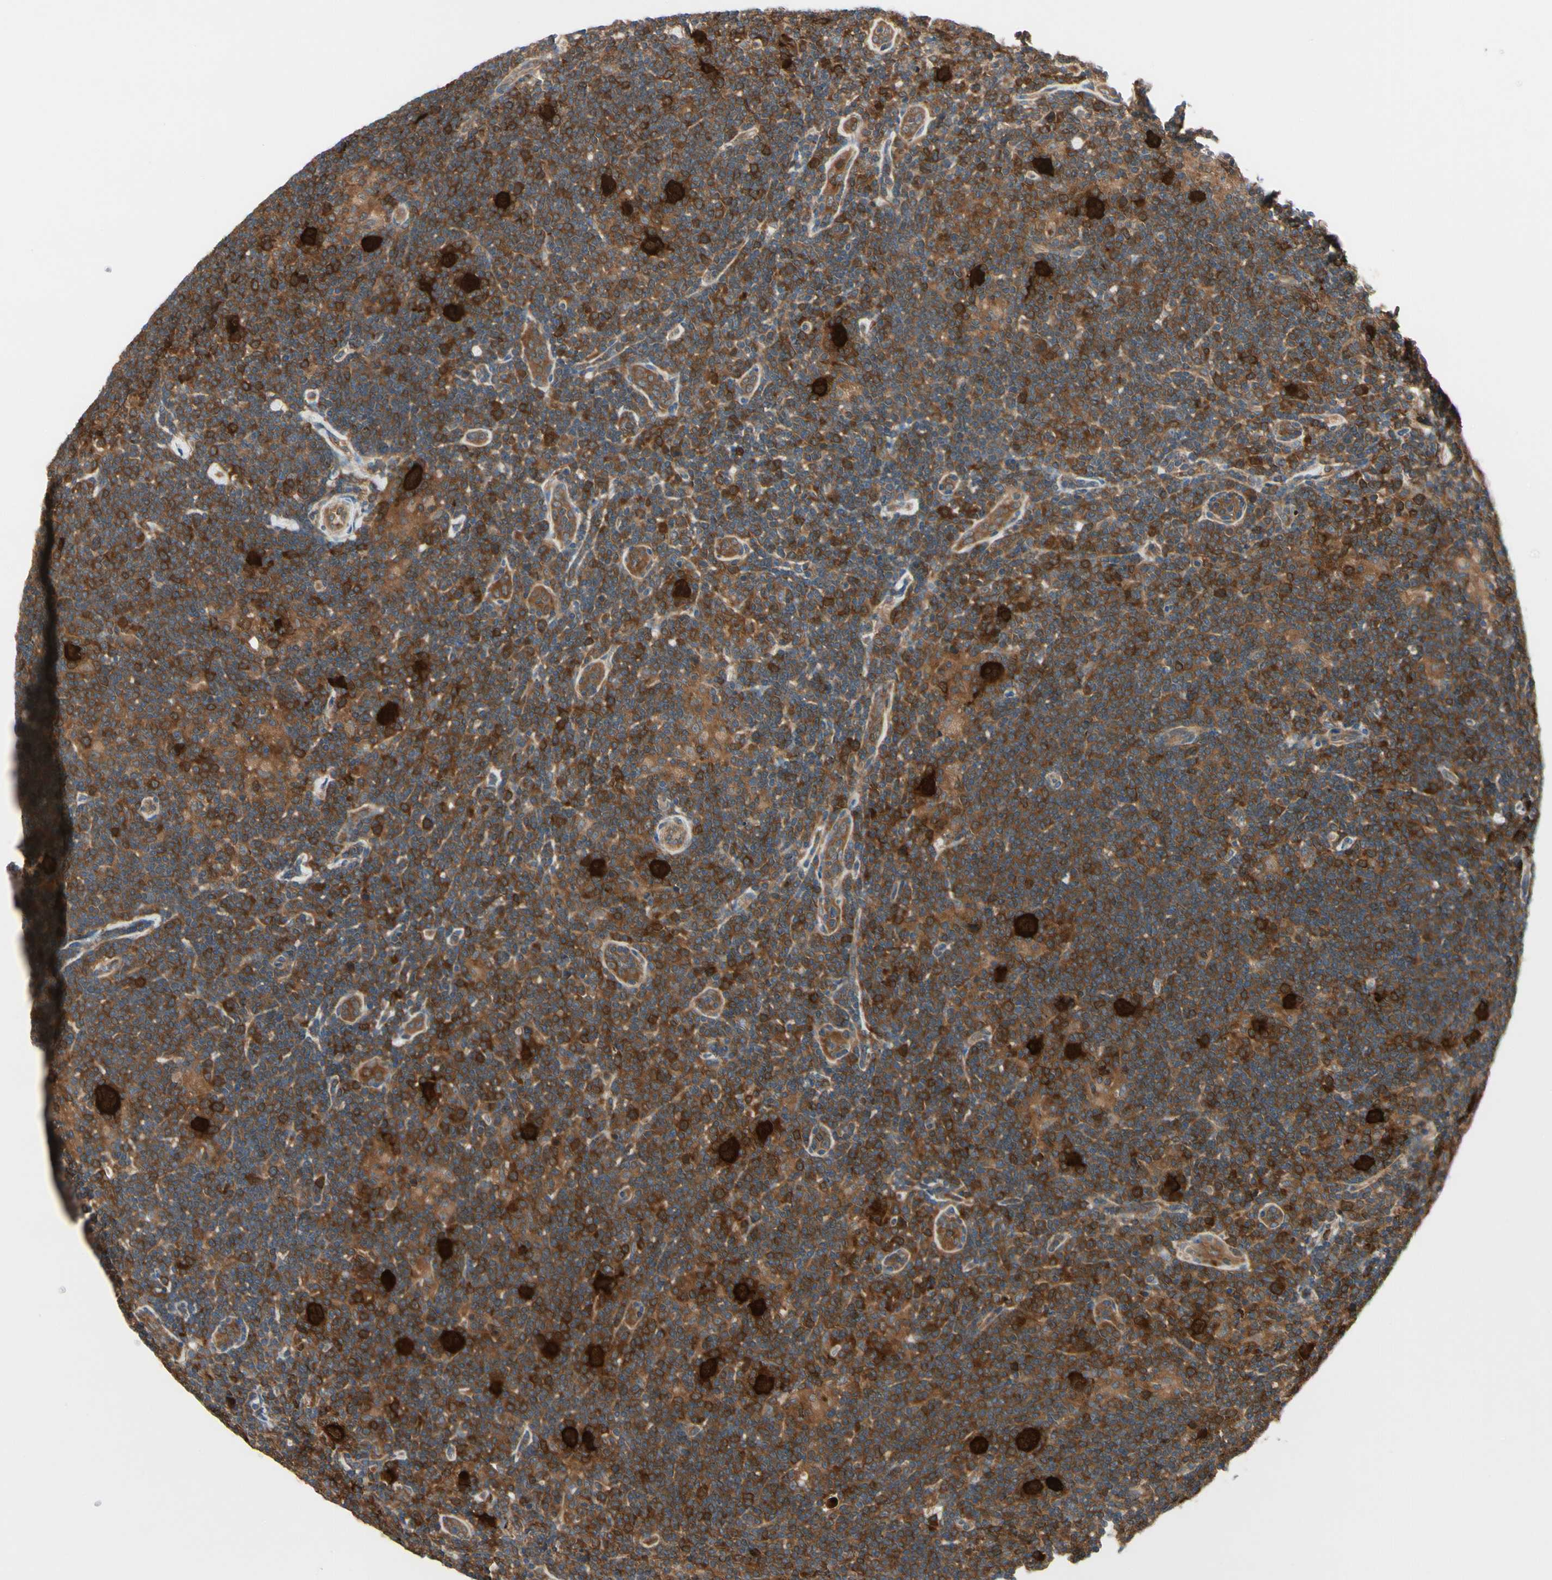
{"staining": {"intensity": "strong", "quantity": ">75%", "location": "cytoplasmic/membranous"}, "tissue": "lymphoma", "cell_type": "Tumor cells", "image_type": "cancer", "snomed": [{"axis": "morphology", "description": "Hodgkin's disease, NOS"}, {"axis": "topography", "description": "Lymph node"}], "caption": "Tumor cells reveal strong cytoplasmic/membranous positivity in approximately >75% of cells in Hodgkin's disease.", "gene": "NME1-NME2", "patient": {"sex": "female", "age": 57}}